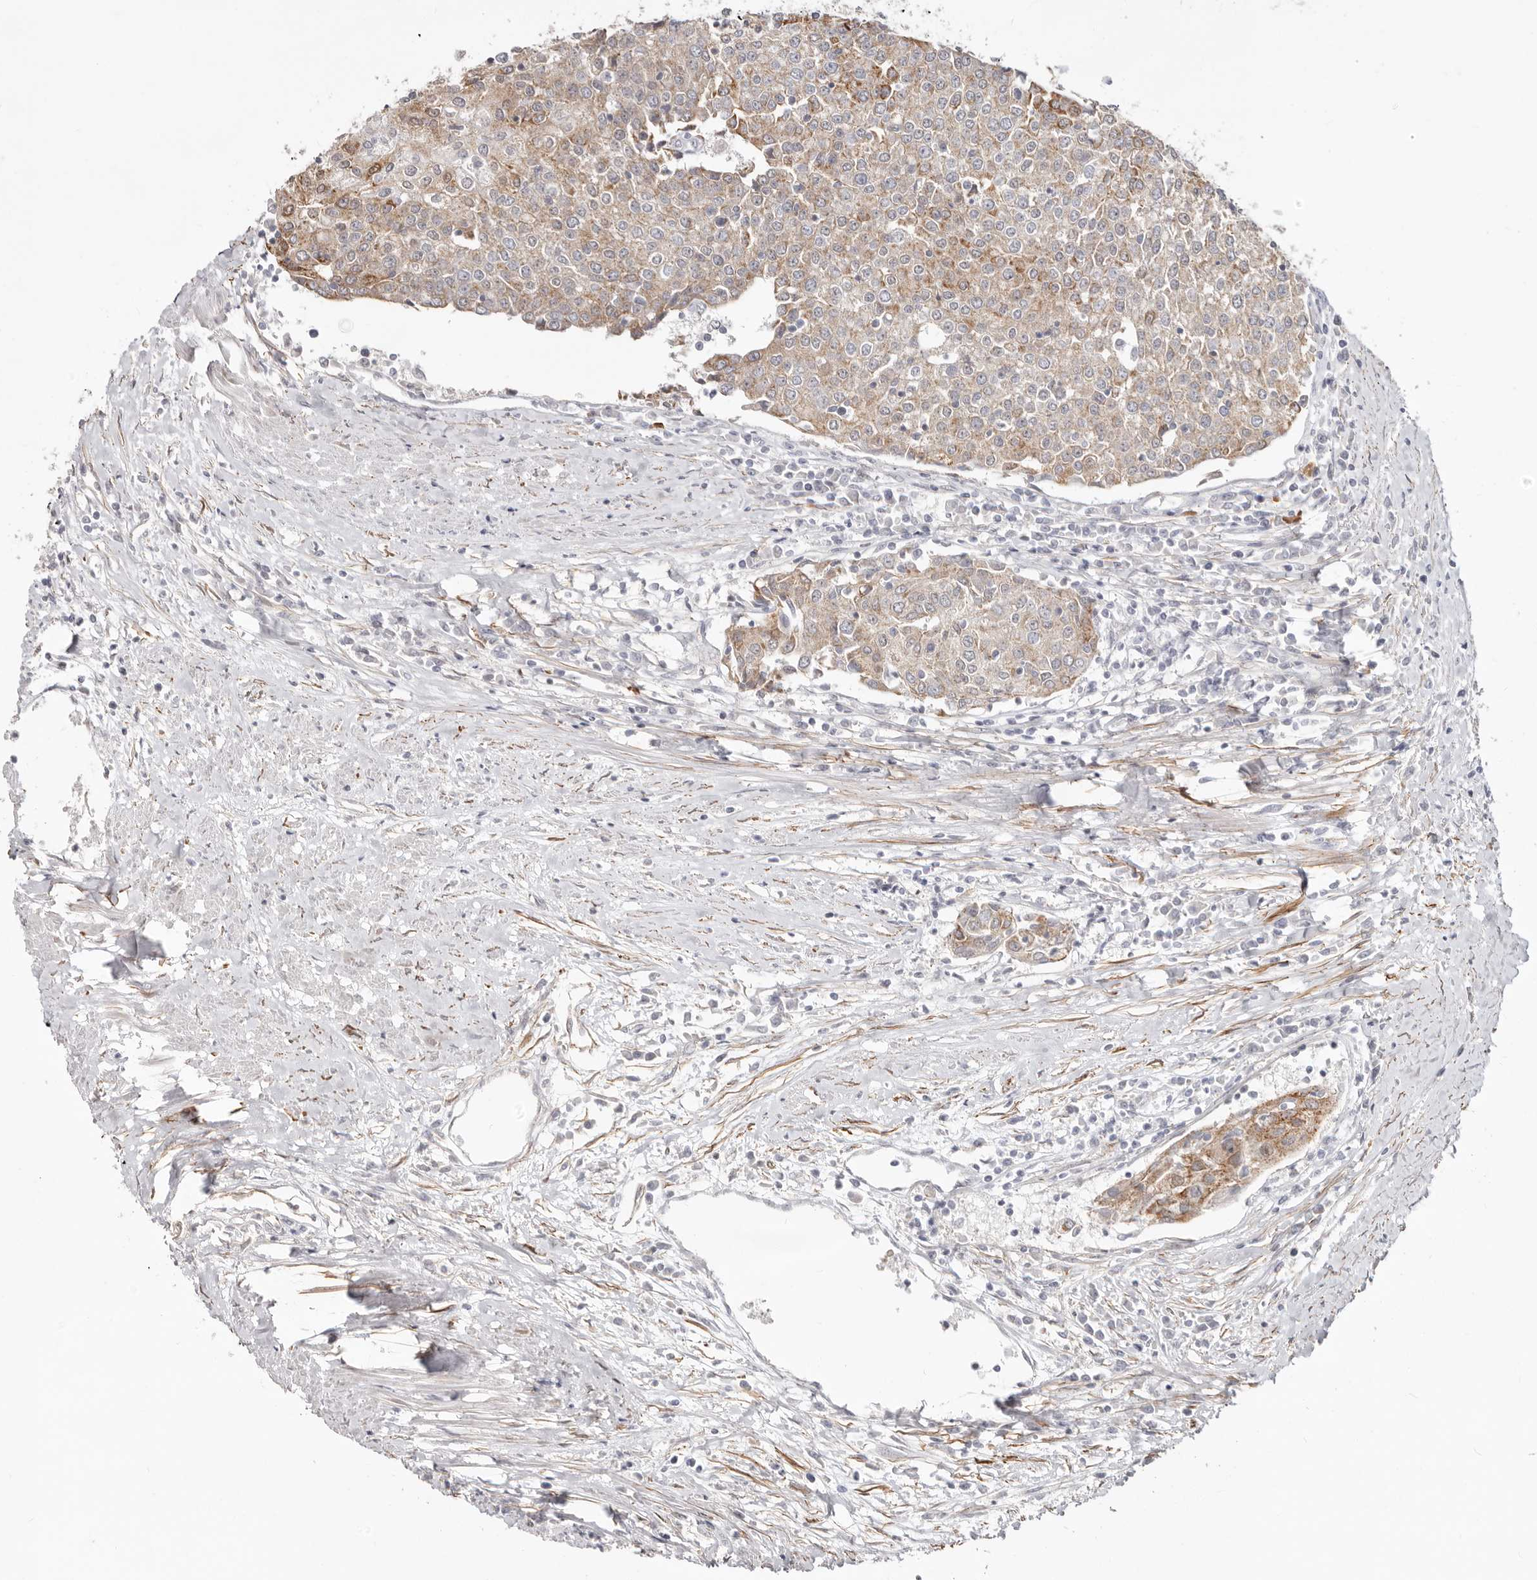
{"staining": {"intensity": "weak", "quantity": "25%-75%", "location": "cytoplasmic/membranous"}, "tissue": "urothelial cancer", "cell_type": "Tumor cells", "image_type": "cancer", "snomed": [{"axis": "morphology", "description": "Urothelial carcinoma, High grade"}, {"axis": "topography", "description": "Urinary bladder"}], "caption": "A photomicrograph of human urothelial carcinoma (high-grade) stained for a protein exhibits weak cytoplasmic/membranous brown staining in tumor cells.", "gene": "SZT2", "patient": {"sex": "female", "age": 85}}